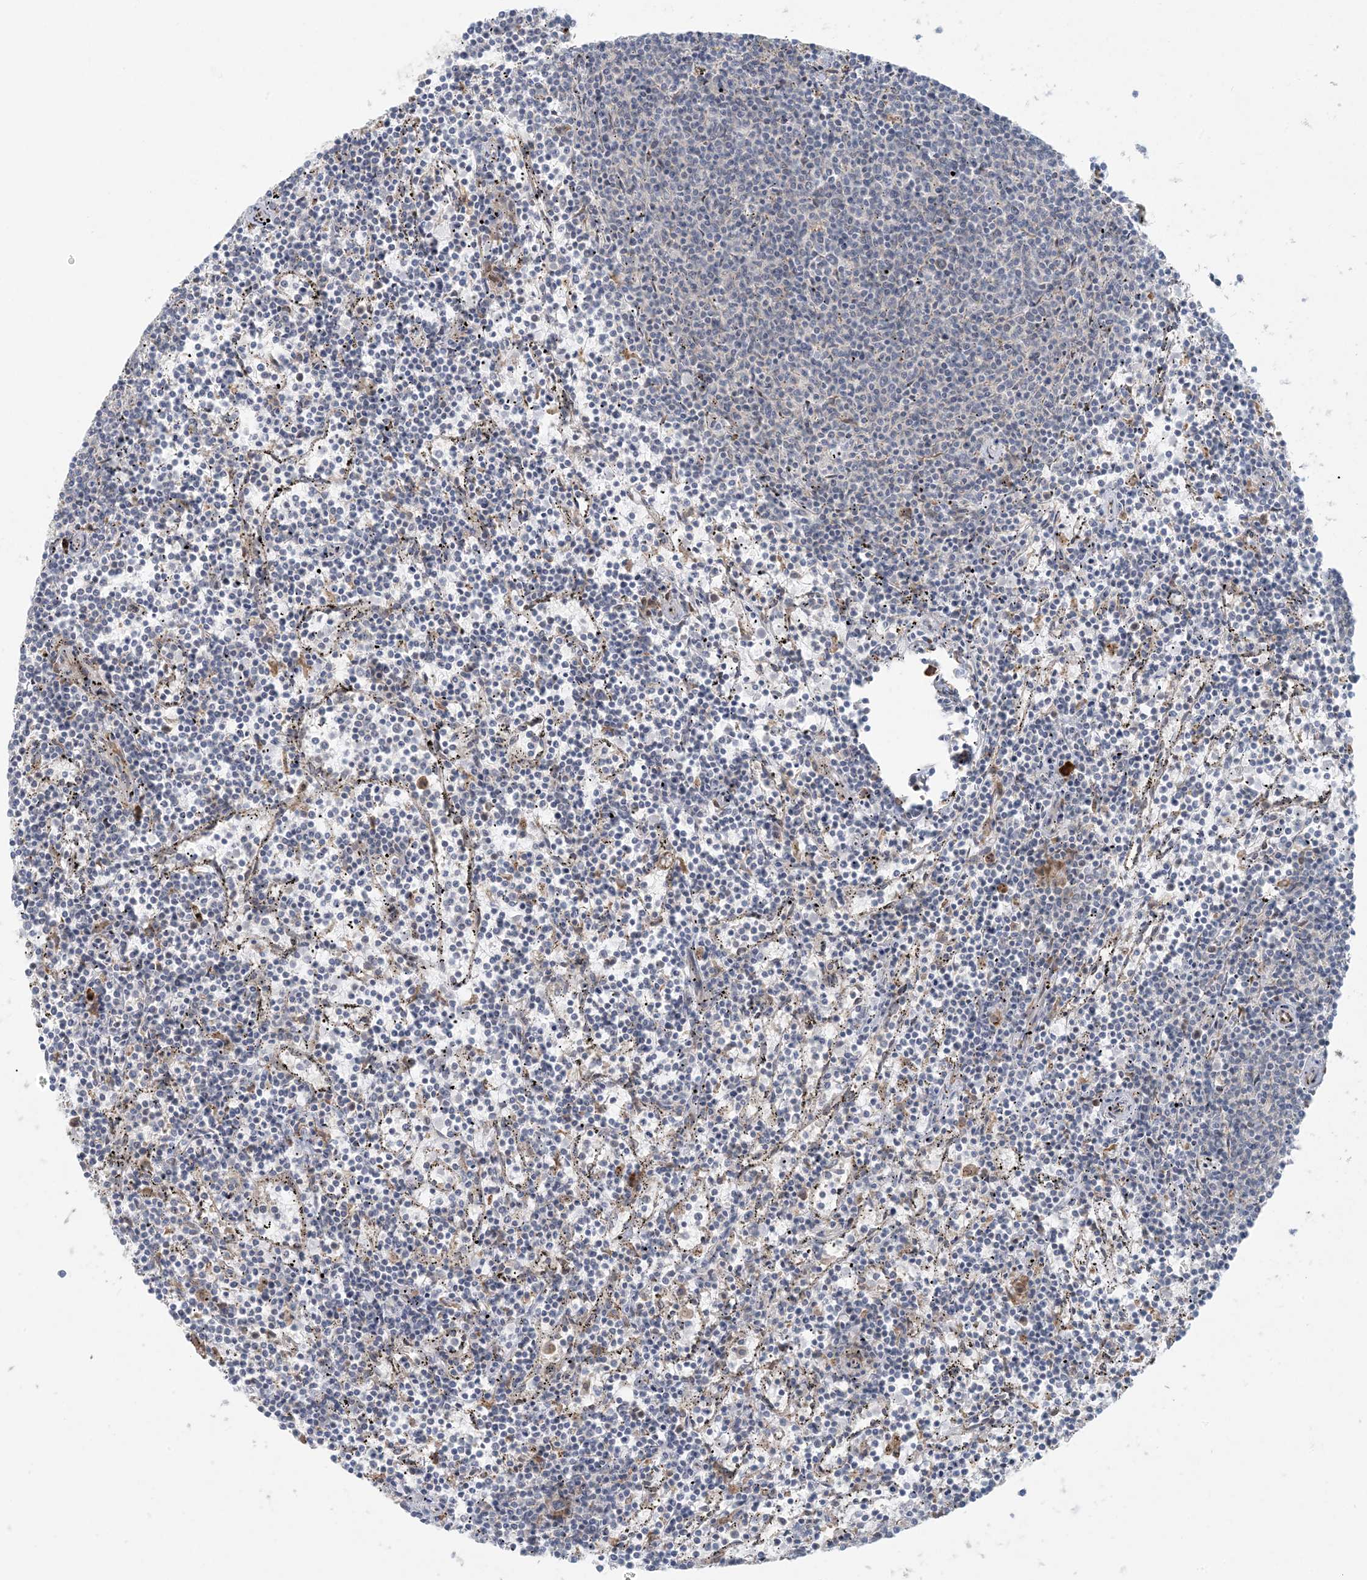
{"staining": {"intensity": "negative", "quantity": "none", "location": "none"}, "tissue": "lymphoma", "cell_type": "Tumor cells", "image_type": "cancer", "snomed": [{"axis": "morphology", "description": "Malignant lymphoma, non-Hodgkin's type, Low grade"}, {"axis": "topography", "description": "Spleen"}], "caption": "There is no significant expression in tumor cells of lymphoma. (DAB IHC, high magnification).", "gene": "HACL1", "patient": {"sex": "female", "age": 50}}